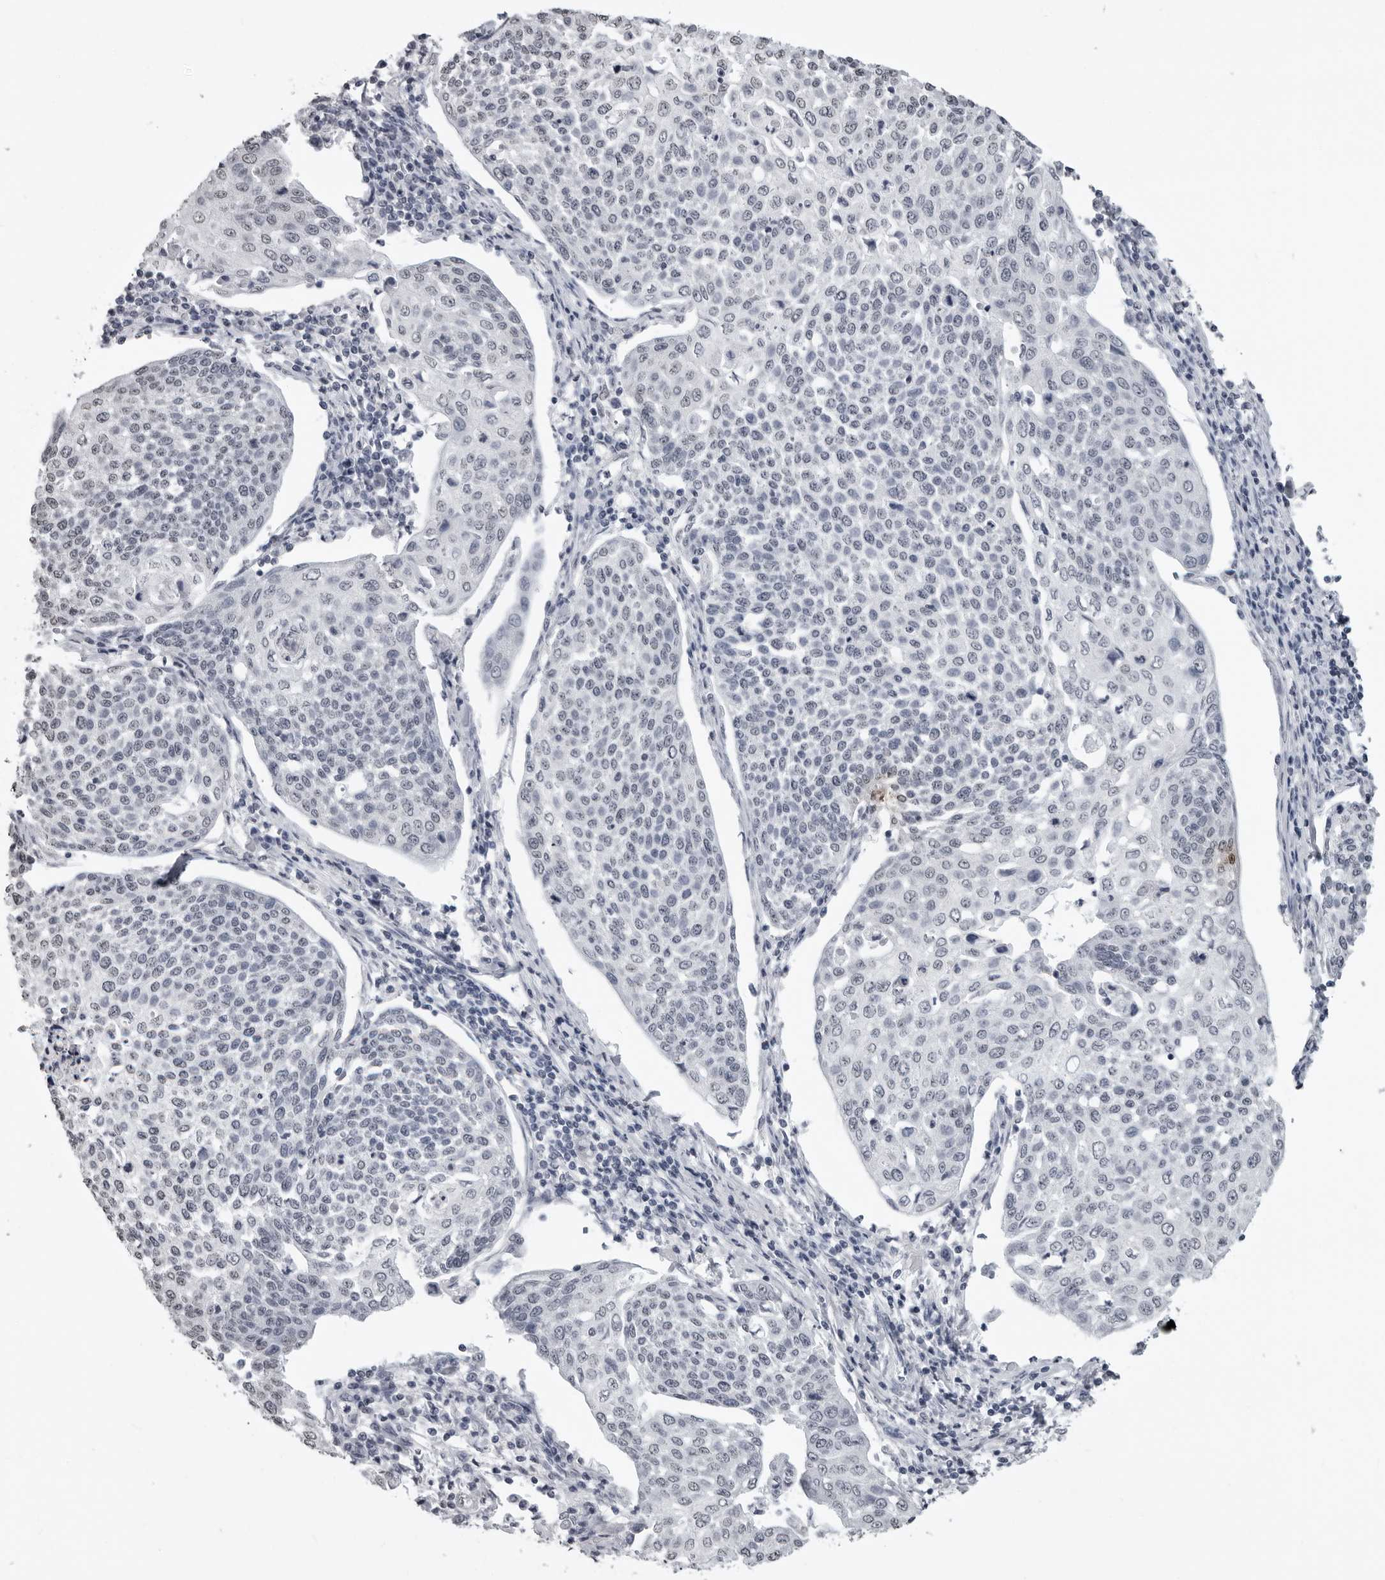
{"staining": {"intensity": "negative", "quantity": "none", "location": "none"}, "tissue": "cervical cancer", "cell_type": "Tumor cells", "image_type": "cancer", "snomed": [{"axis": "morphology", "description": "Squamous cell carcinoma, NOS"}, {"axis": "topography", "description": "Cervix"}], "caption": "This is a photomicrograph of immunohistochemistry (IHC) staining of cervical cancer, which shows no staining in tumor cells.", "gene": "HEPACAM", "patient": {"sex": "female", "age": 34}}